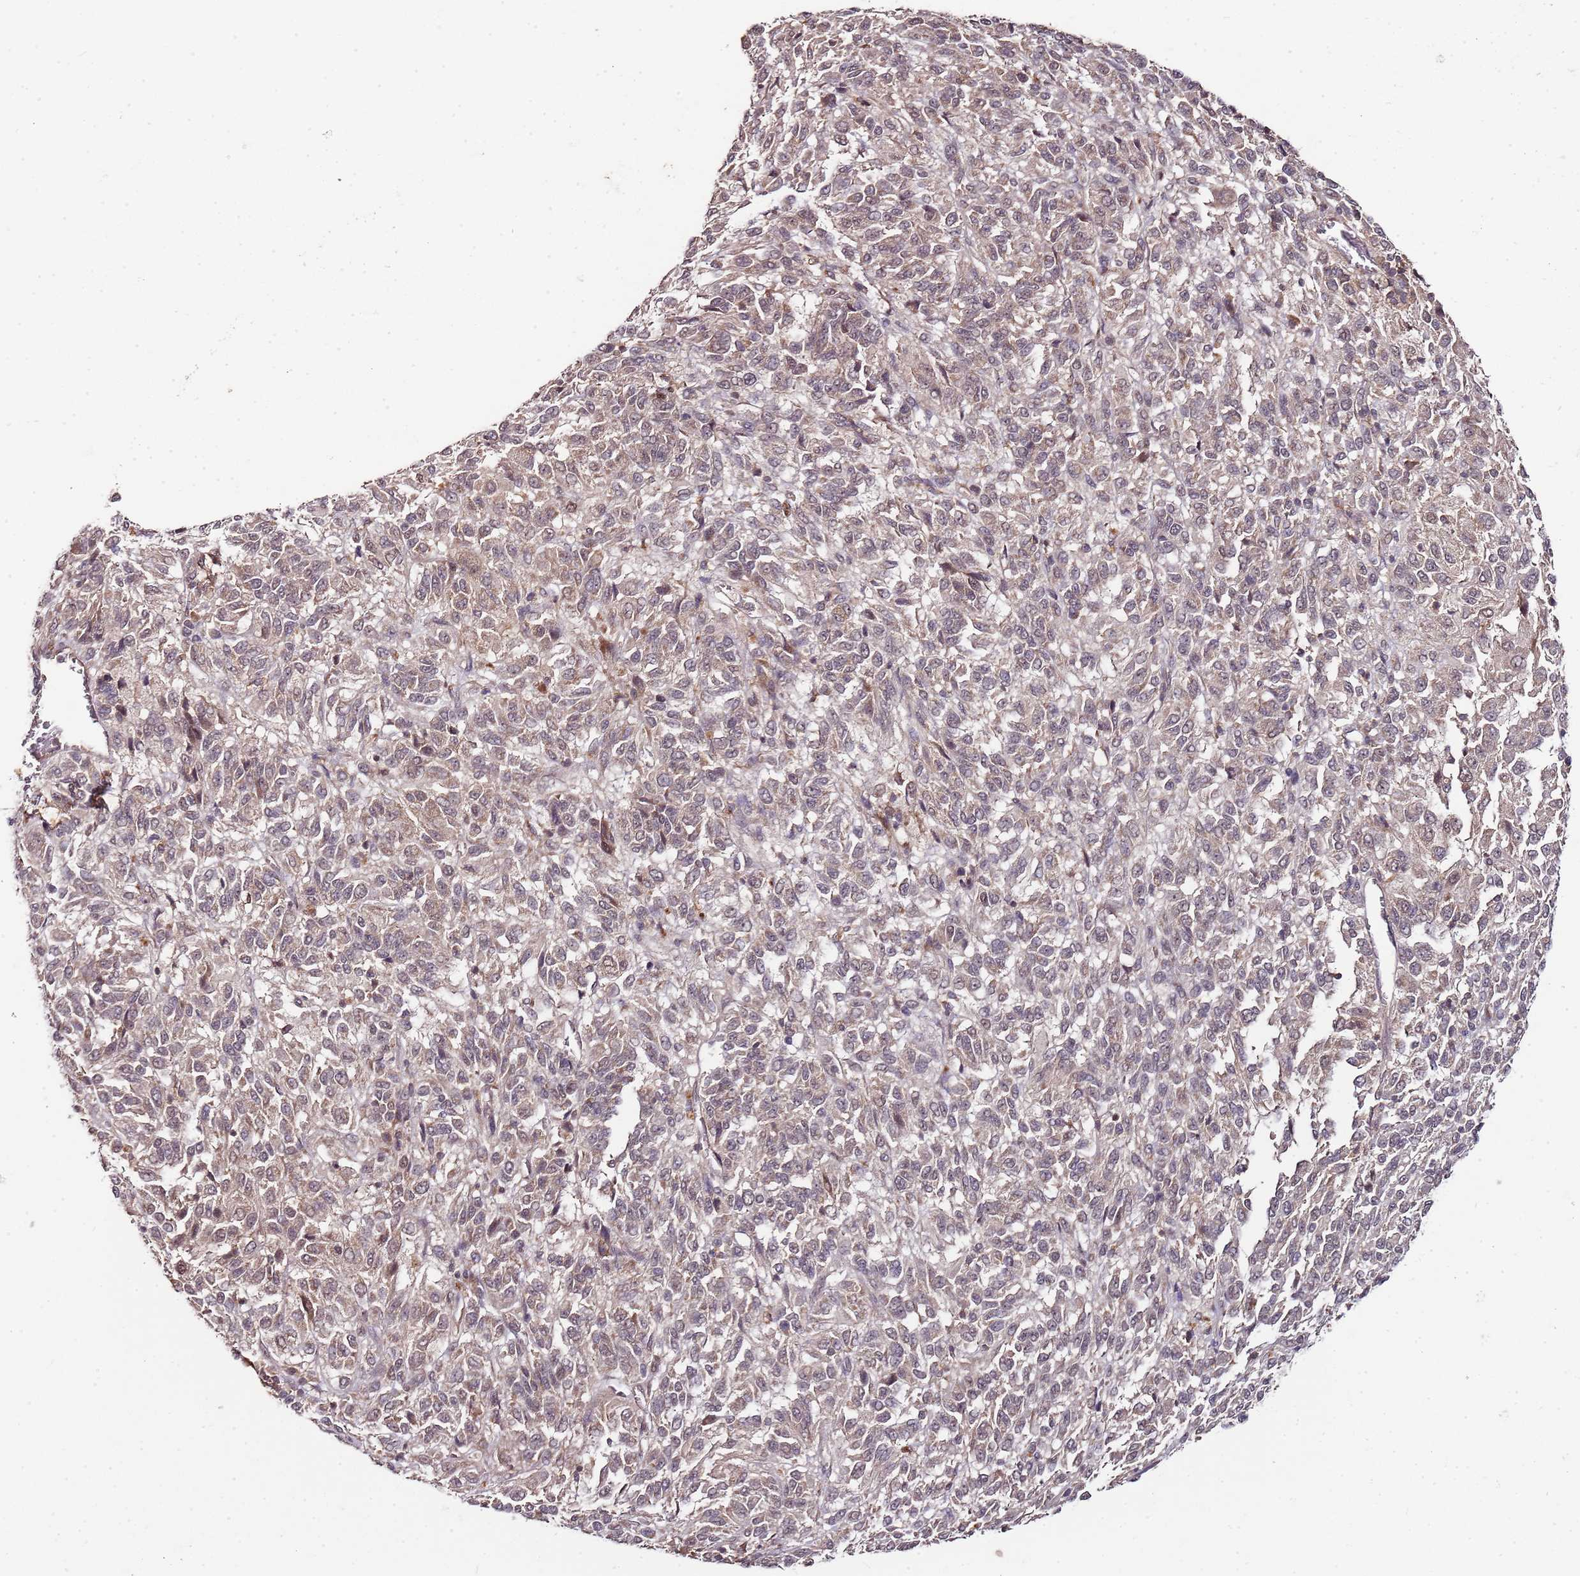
{"staining": {"intensity": "weak", "quantity": "25%-75%", "location": "cytoplasmic/membranous,nuclear"}, "tissue": "melanoma", "cell_type": "Tumor cells", "image_type": "cancer", "snomed": [{"axis": "morphology", "description": "Malignant melanoma, Metastatic site"}, {"axis": "topography", "description": "Lung"}], "caption": "The photomicrograph demonstrates a brown stain indicating the presence of a protein in the cytoplasmic/membranous and nuclear of tumor cells in malignant melanoma (metastatic site).", "gene": "LIN37", "patient": {"sex": "male", "age": 64}}